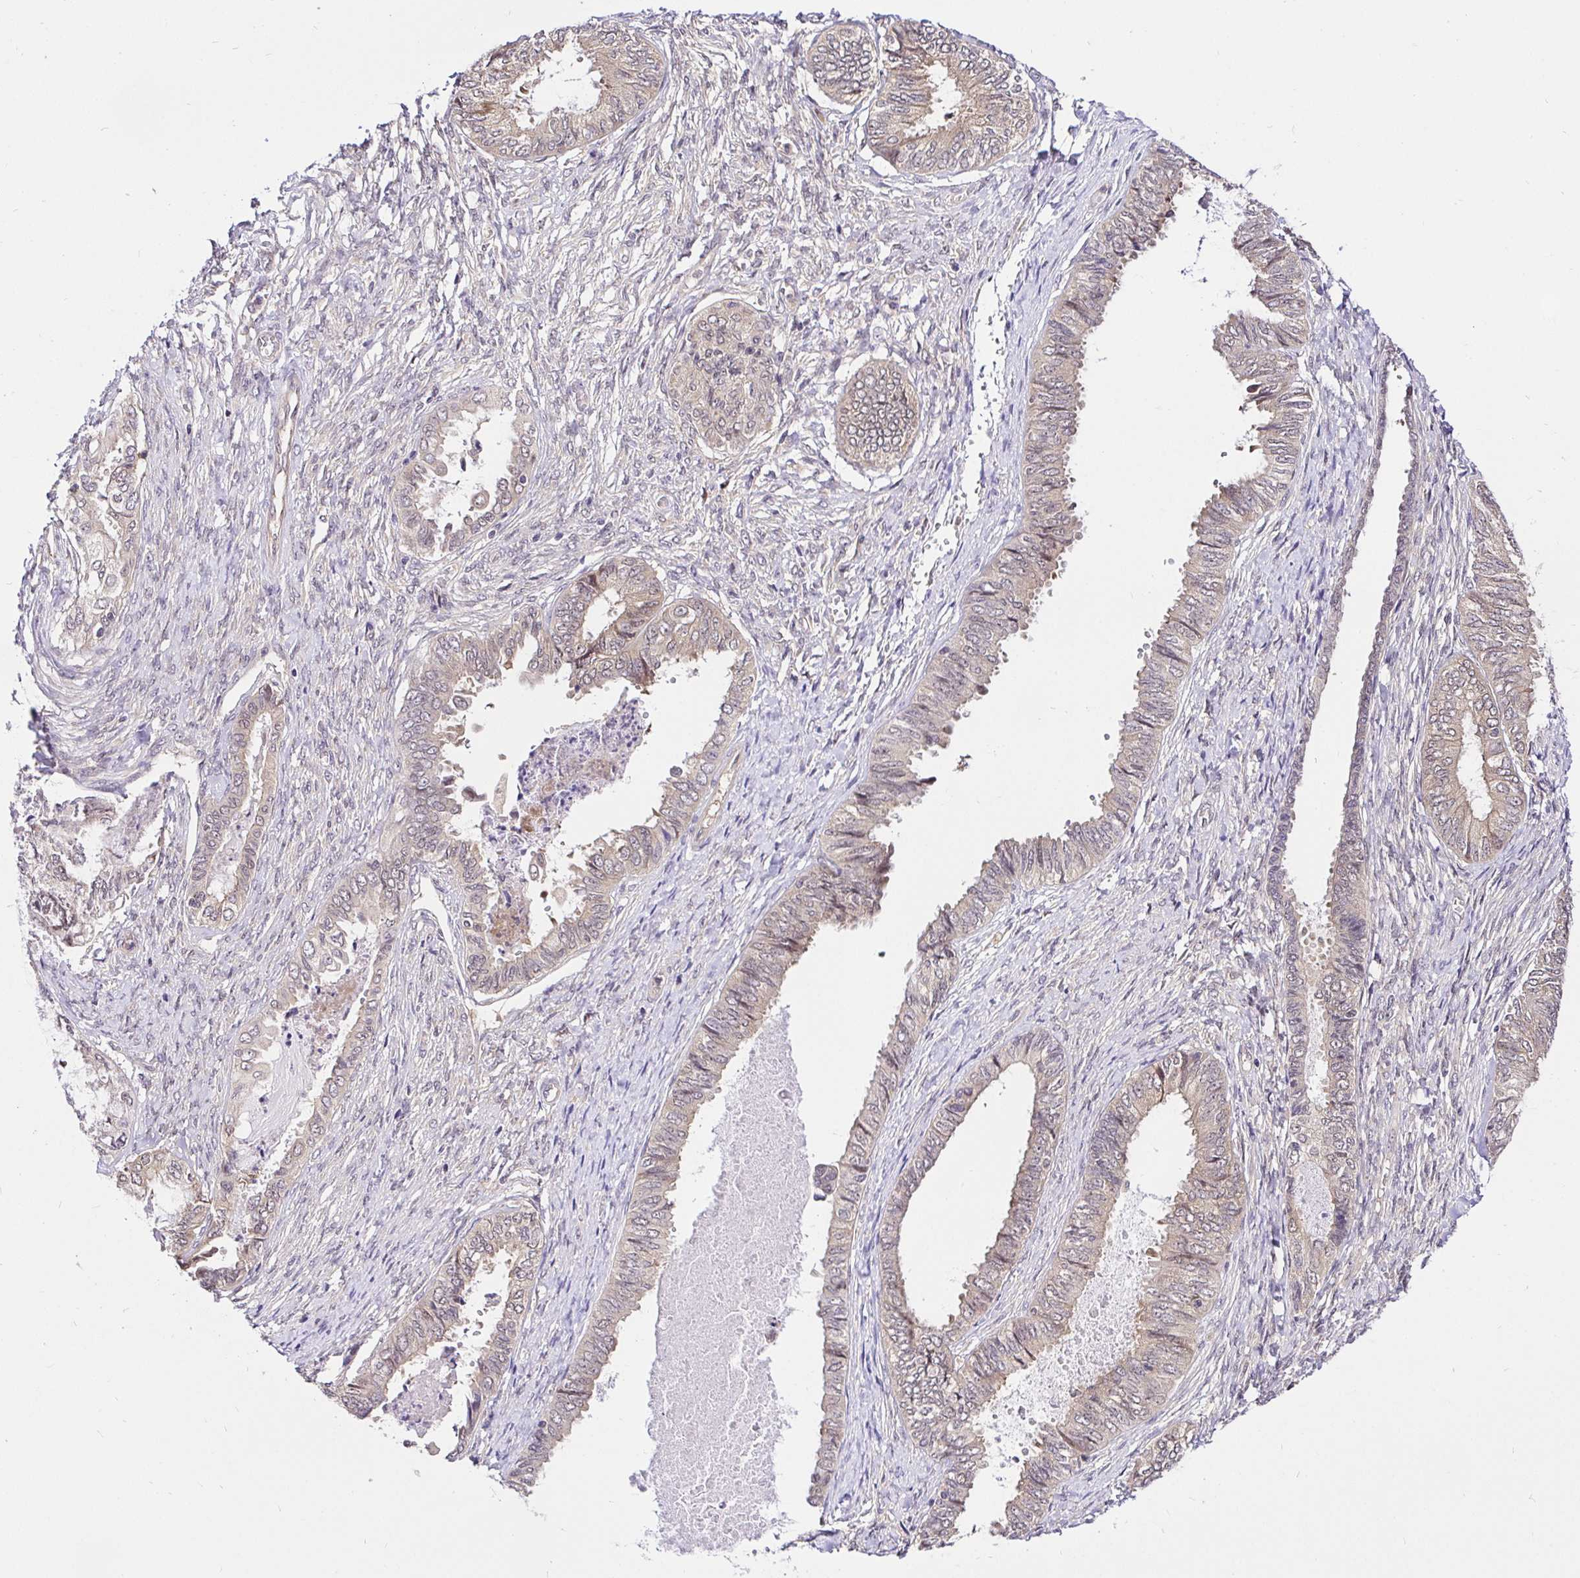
{"staining": {"intensity": "weak", "quantity": ">75%", "location": "cytoplasmic/membranous"}, "tissue": "ovarian cancer", "cell_type": "Tumor cells", "image_type": "cancer", "snomed": [{"axis": "morphology", "description": "Carcinoma, endometroid"}, {"axis": "topography", "description": "Ovary"}], "caption": "DAB immunohistochemical staining of ovarian cancer shows weak cytoplasmic/membranous protein positivity in approximately >75% of tumor cells.", "gene": "UBE2M", "patient": {"sex": "female", "age": 70}}